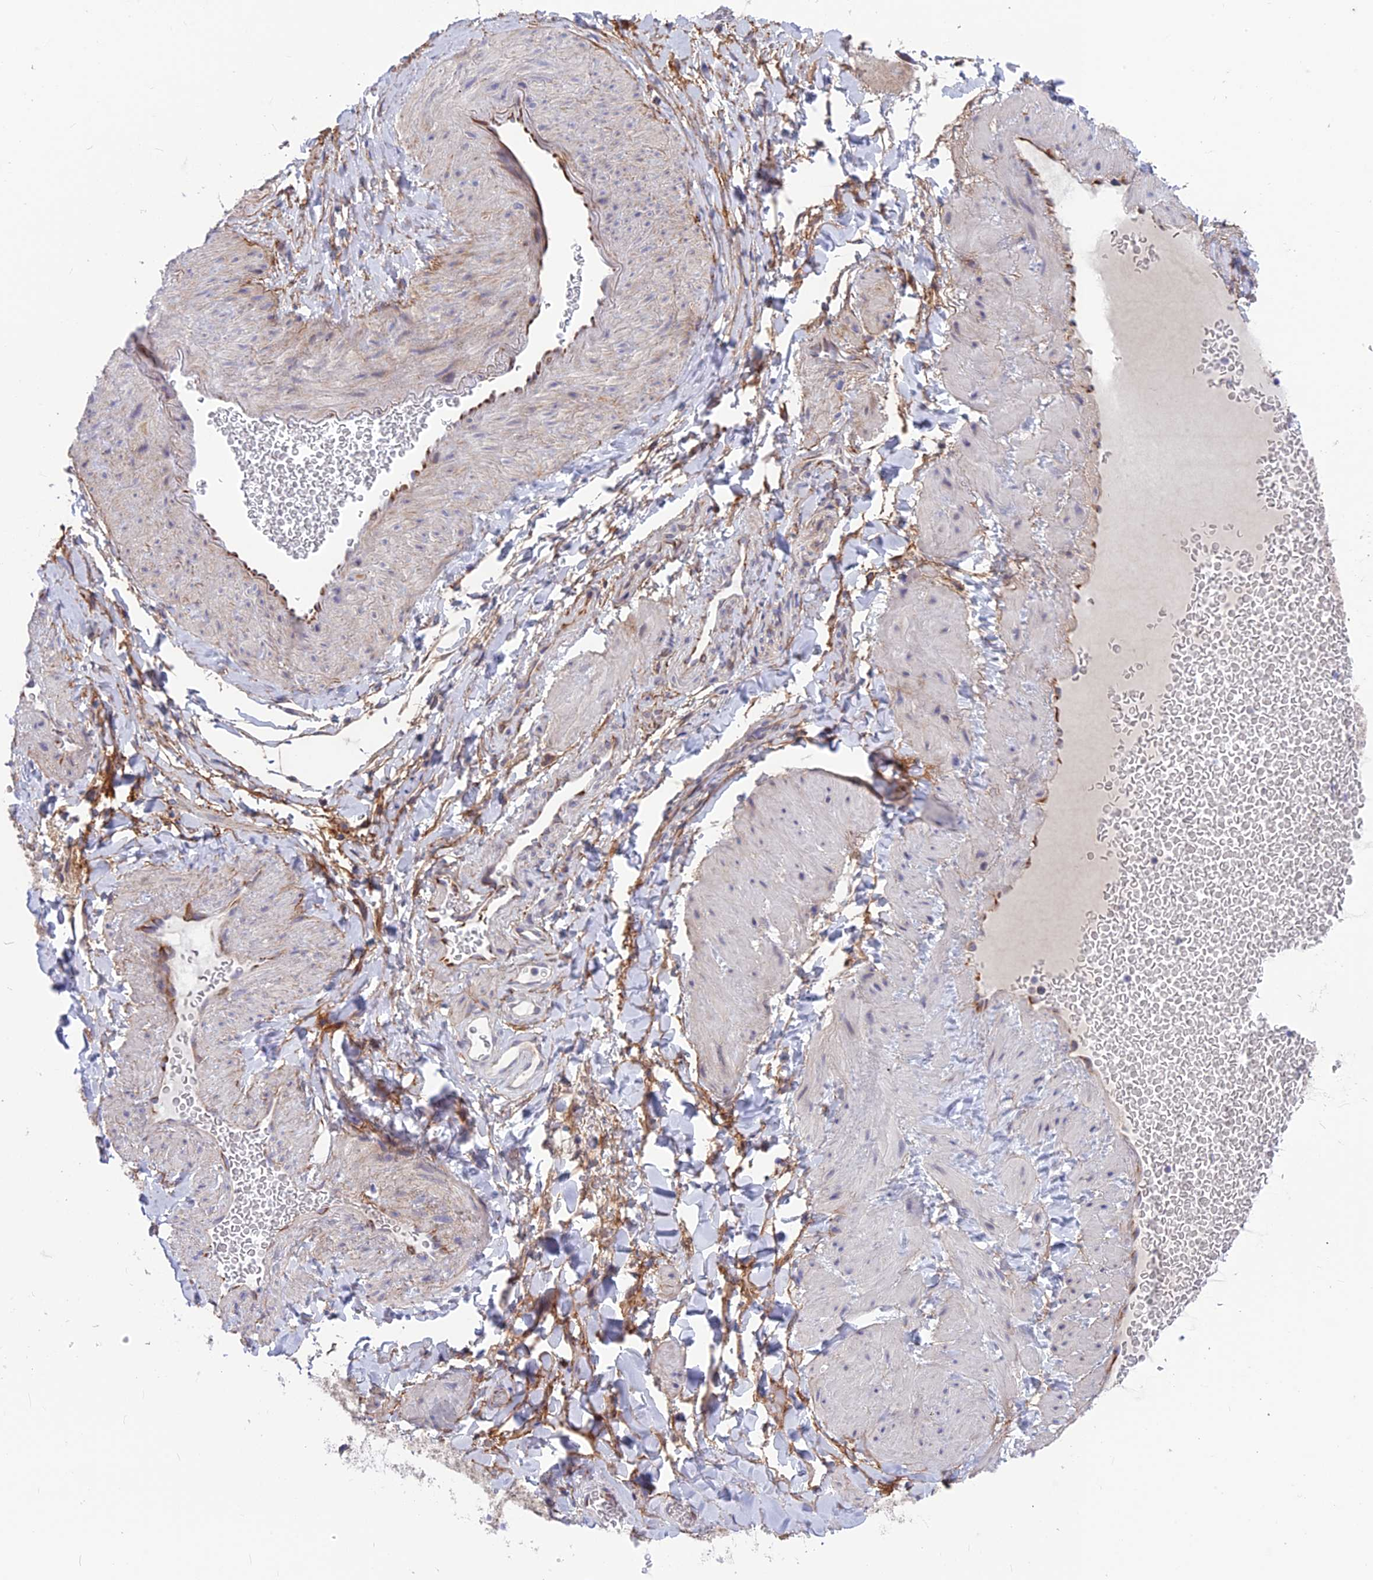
{"staining": {"intensity": "negative", "quantity": "none", "location": "none"}, "tissue": "adipose tissue", "cell_type": "Adipocytes", "image_type": "normal", "snomed": [{"axis": "morphology", "description": "Normal tissue, NOS"}, {"axis": "topography", "description": "Soft tissue"}, {"axis": "topography", "description": "Vascular tissue"}], "caption": "Adipocytes show no significant protein positivity in normal adipose tissue. Brightfield microscopy of immunohistochemistry stained with DAB (3,3'-diaminobenzidine) (brown) and hematoxylin (blue), captured at high magnification.", "gene": "PLAC9", "patient": {"sex": "male", "age": 54}}